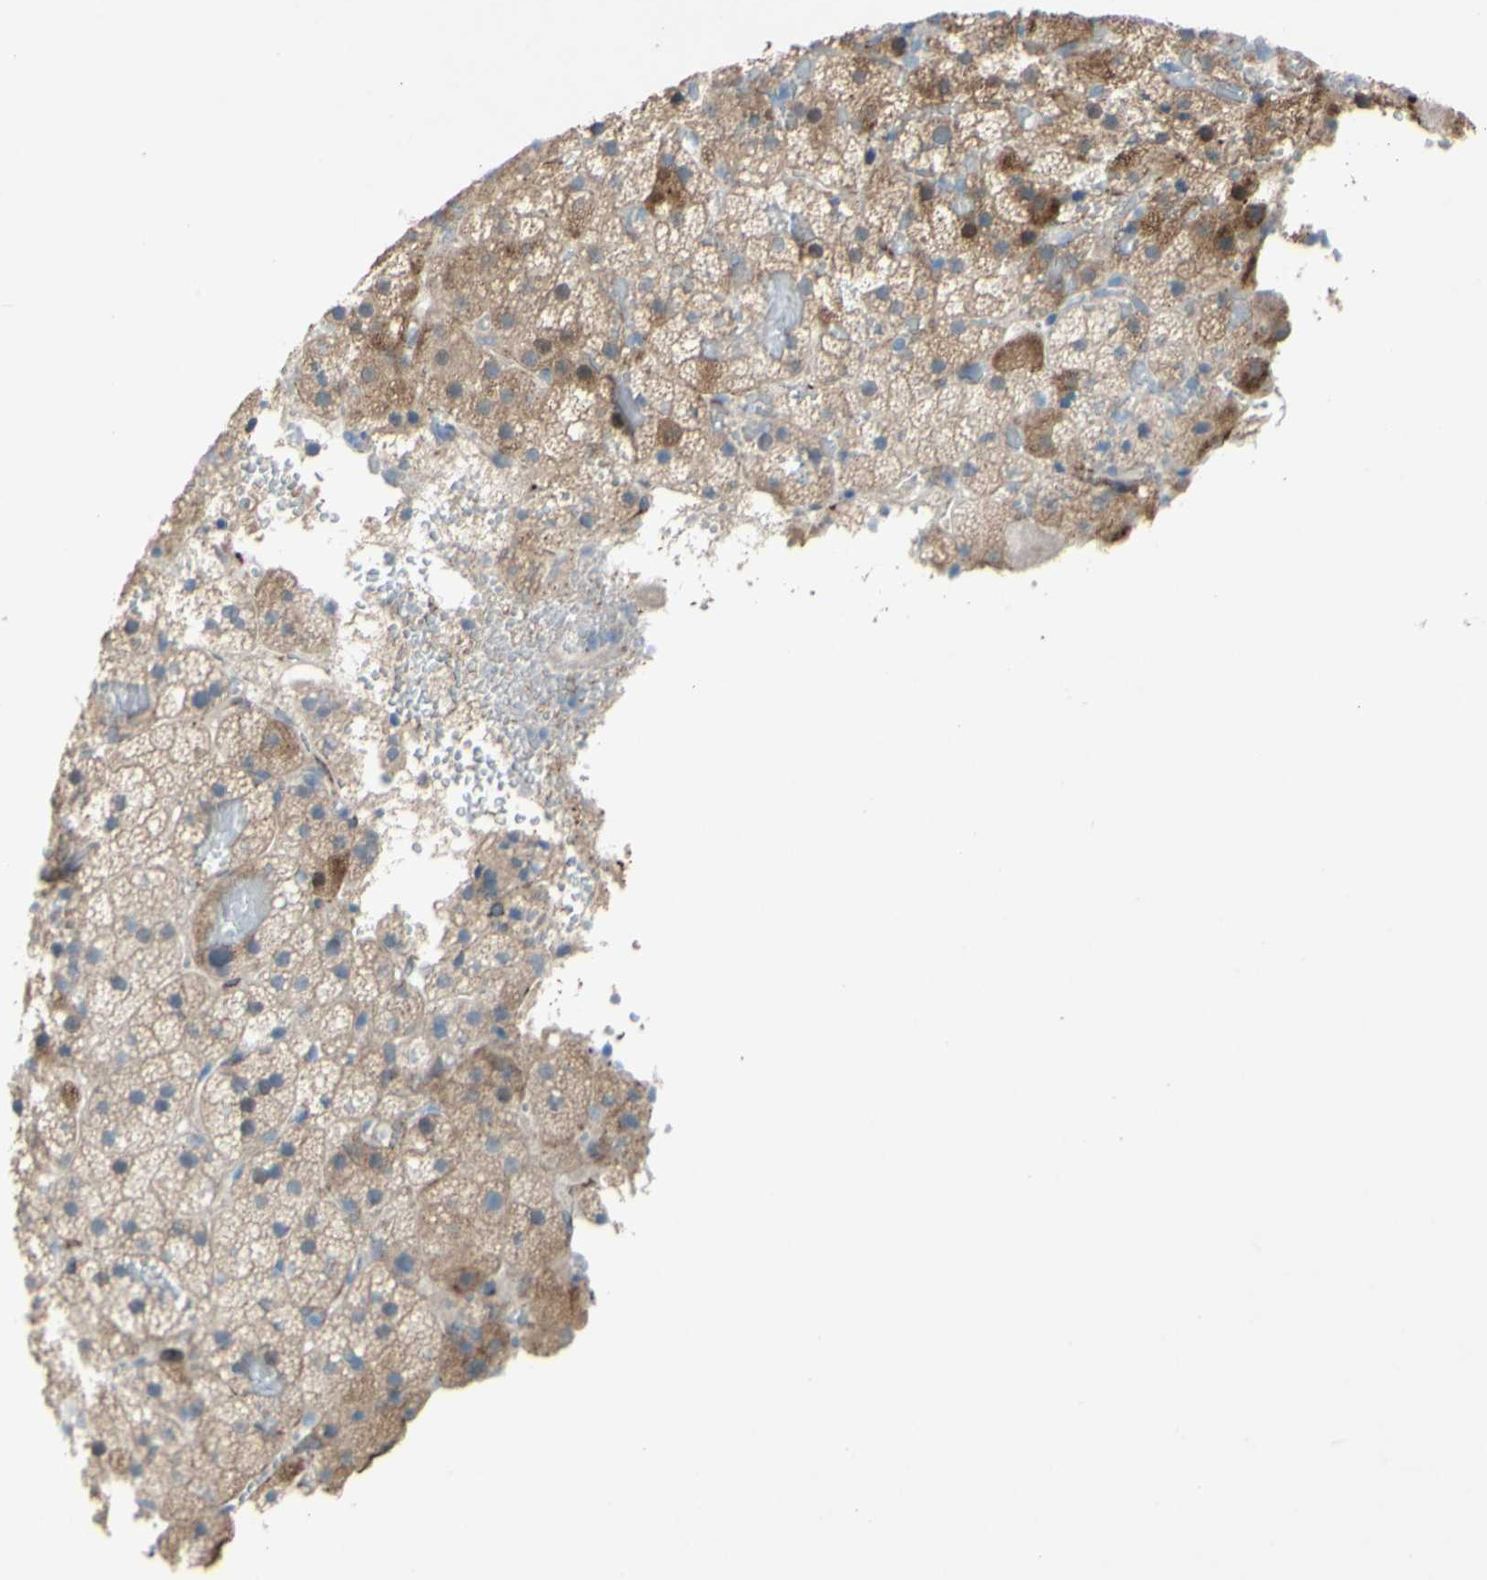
{"staining": {"intensity": "moderate", "quantity": ">75%", "location": "cytoplasmic/membranous"}, "tissue": "adrenal gland", "cell_type": "Glandular cells", "image_type": "normal", "snomed": [{"axis": "morphology", "description": "Normal tissue, NOS"}, {"axis": "topography", "description": "Adrenal gland"}], "caption": "A micrograph of human adrenal gland stained for a protein reveals moderate cytoplasmic/membranous brown staining in glandular cells.", "gene": "CDCP1", "patient": {"sex": "female", "age": 59}}